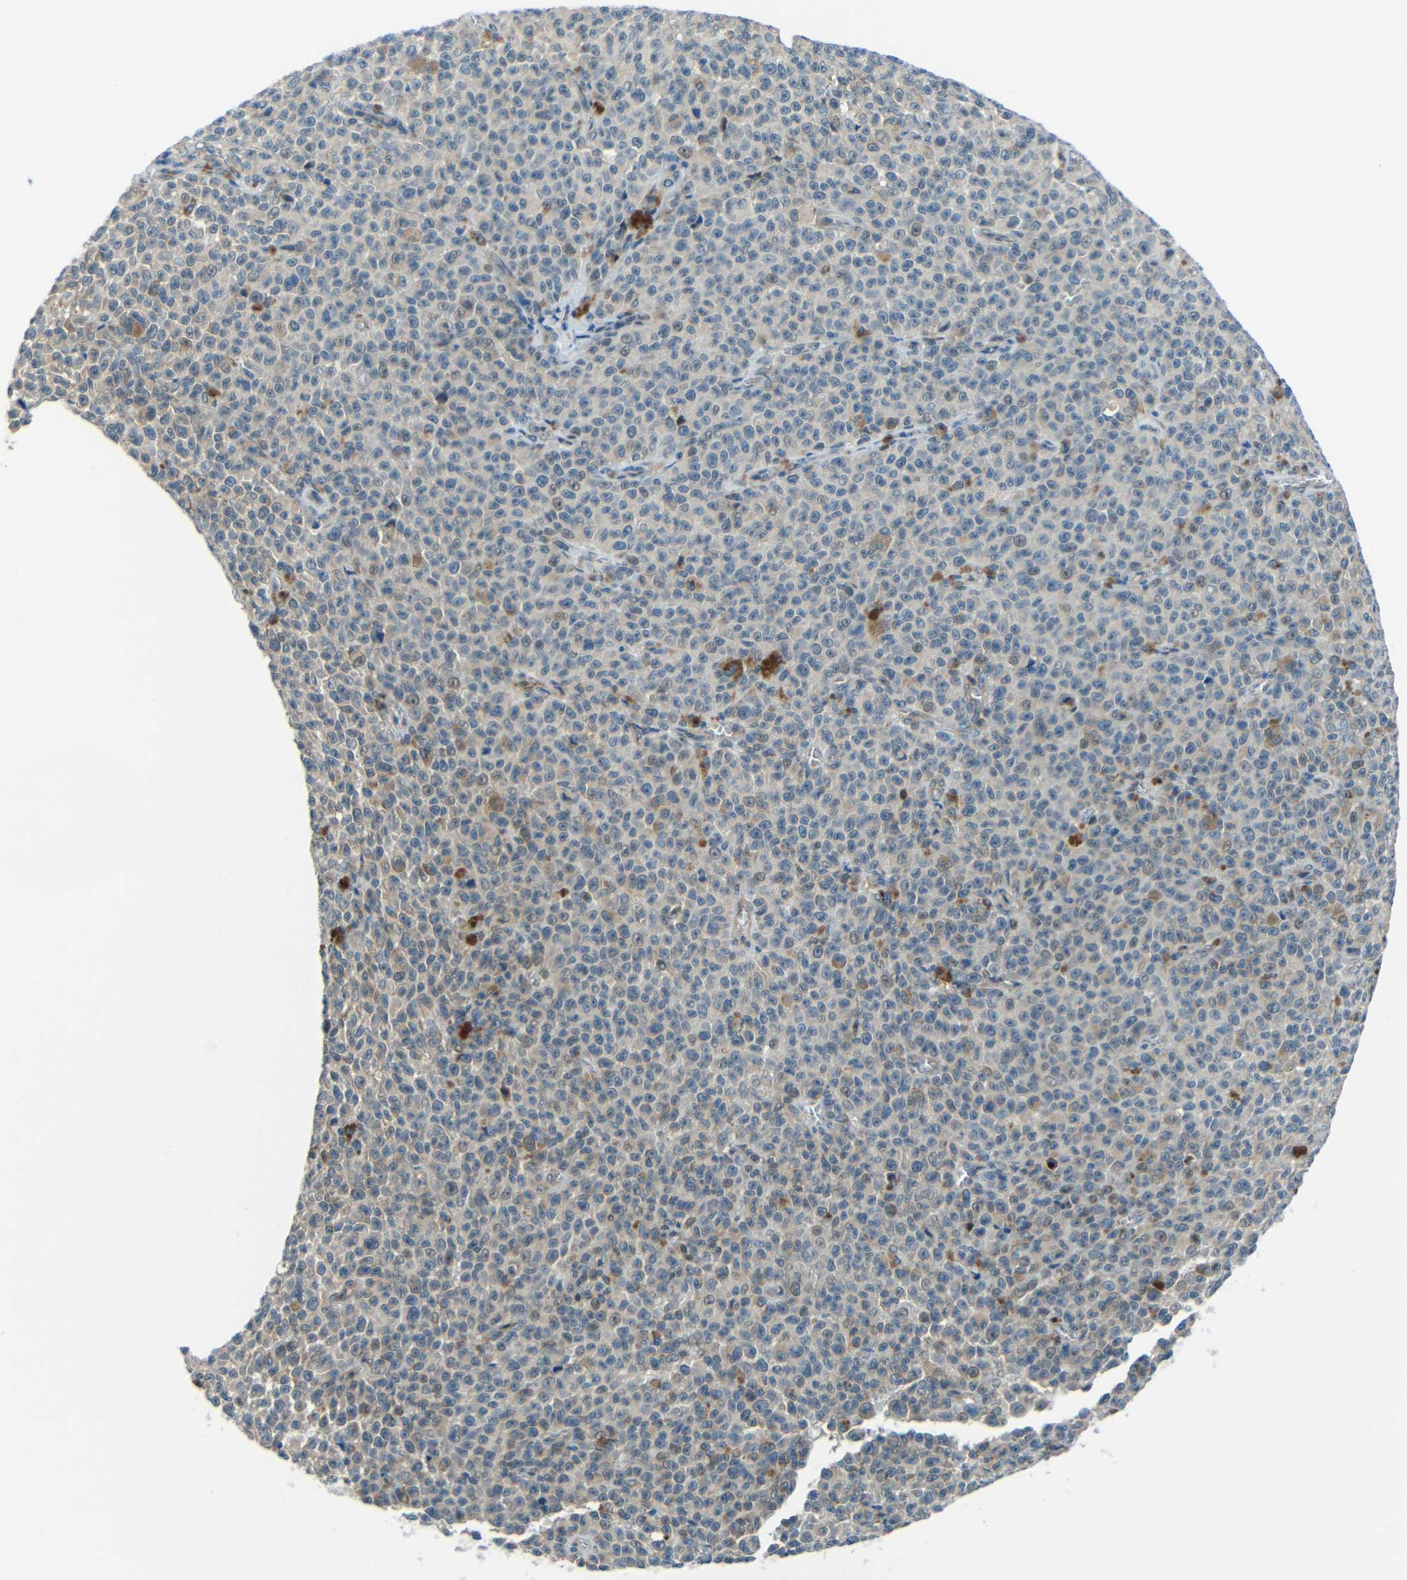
{"staining": {"intensity": "negative", "quantity": "none", "location": "none"}, "tissue": "melanoma", "cell_type": "Tumor cells", "image_type": "cancer", "snomed": [{"axis": "morphology", "description": "Malignant melanoma, NOS"}, {"axis": "topography", "description": "Skin"}], "caption": "Tumor cells are negative for protein expression in human malignant melanoma. (DAB (3,3'-diaminobenzidine) IHC, high magnification).", "gene": "ANKRD22", "patient": {"sex": "female", "age": 82}}